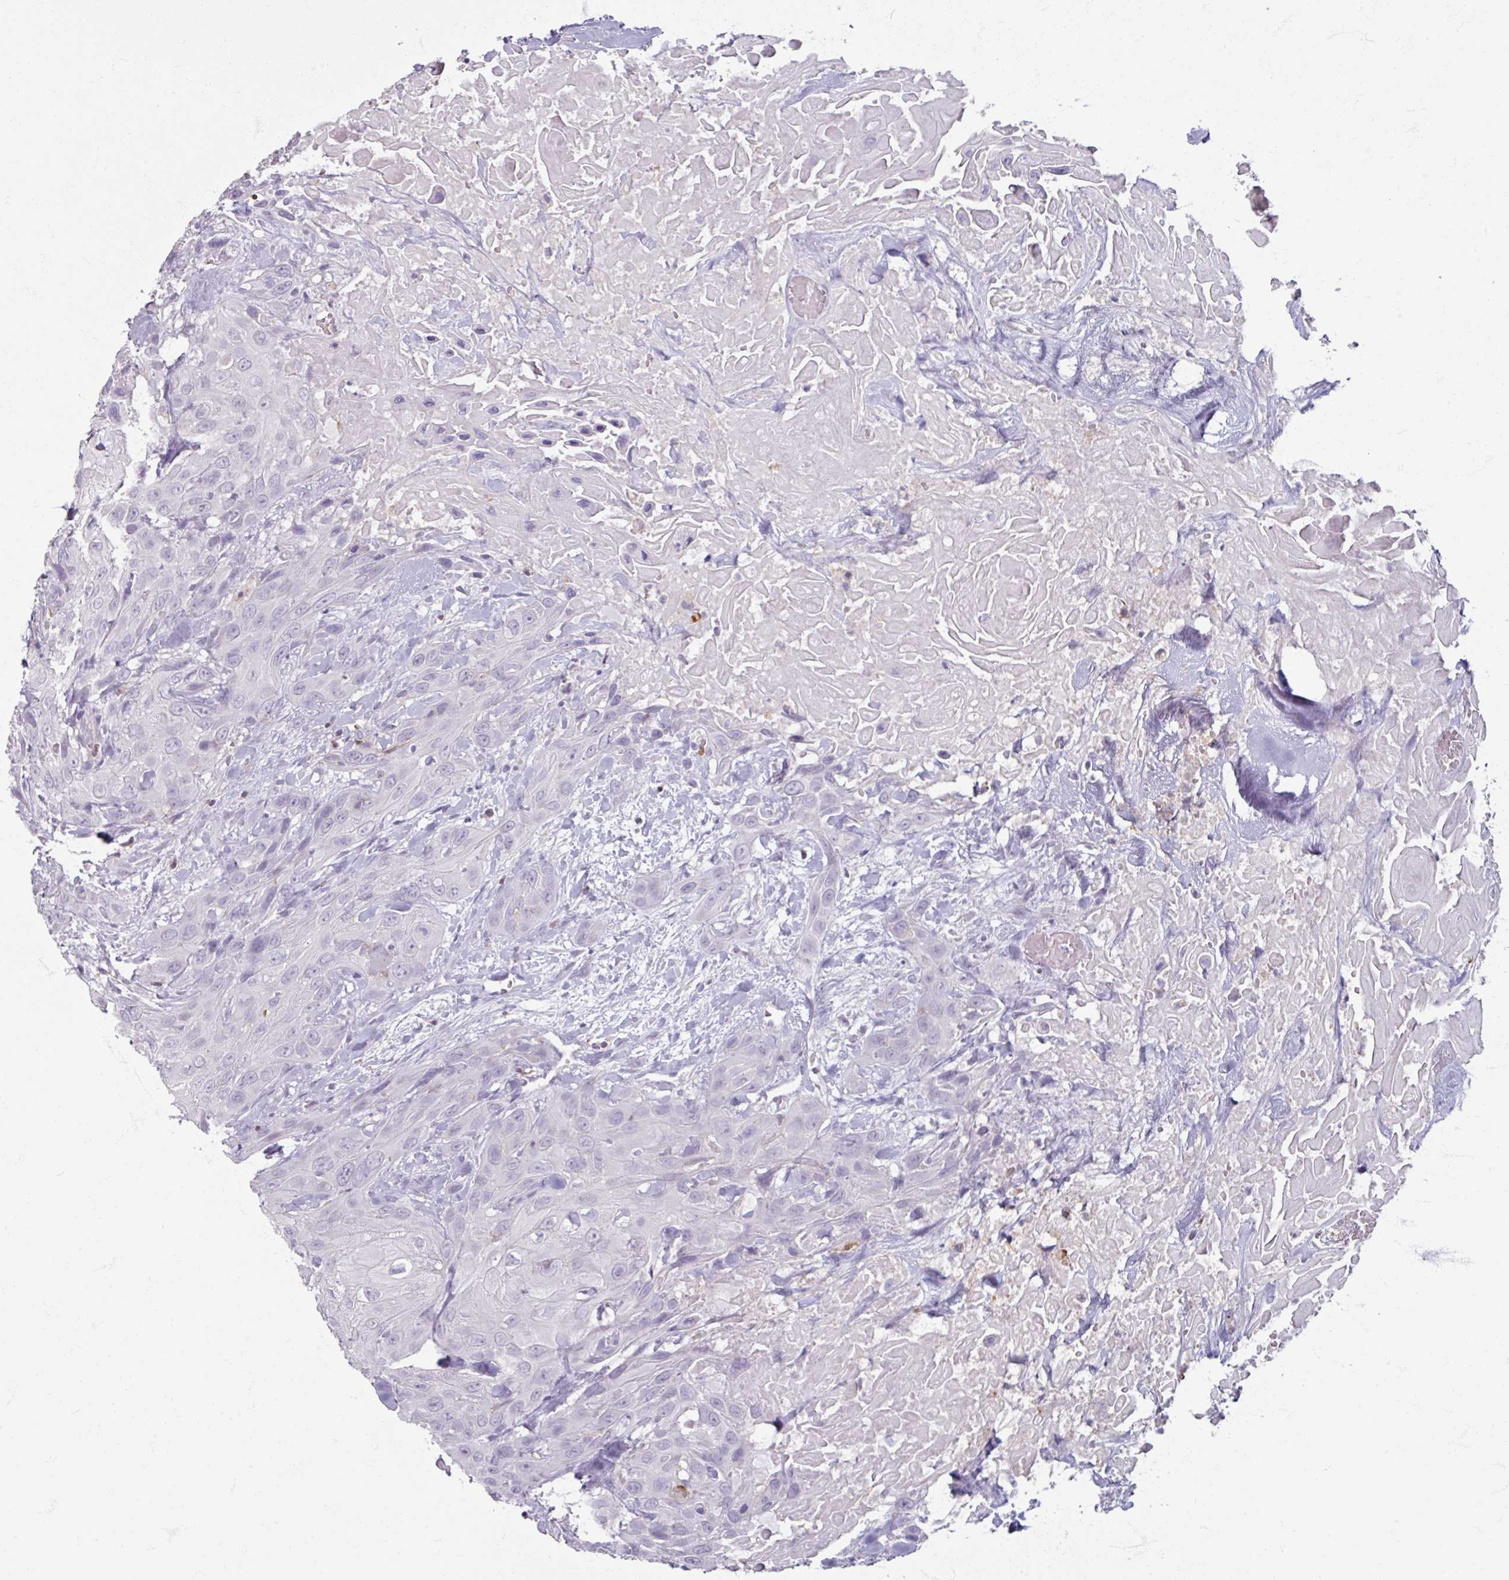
{"staining": {"intensity": "negative", "quantity": "none", "location": "none"}, "tissue": "head and neck cancer", "cell_type": "Tumor cells", "image_type": "cancer", "snomed": [{"axis": "morphology", "description": "Squamous cell carcinoma, NOS"}, {"axis": "topography", "description": "Head-Neck"}], "caption": "Tumor cells are negative for protein expression in human head and neck squamous cell carcinoma.", "gene": "PTPRC", "patient": {"sex": "male", "age": 81}}